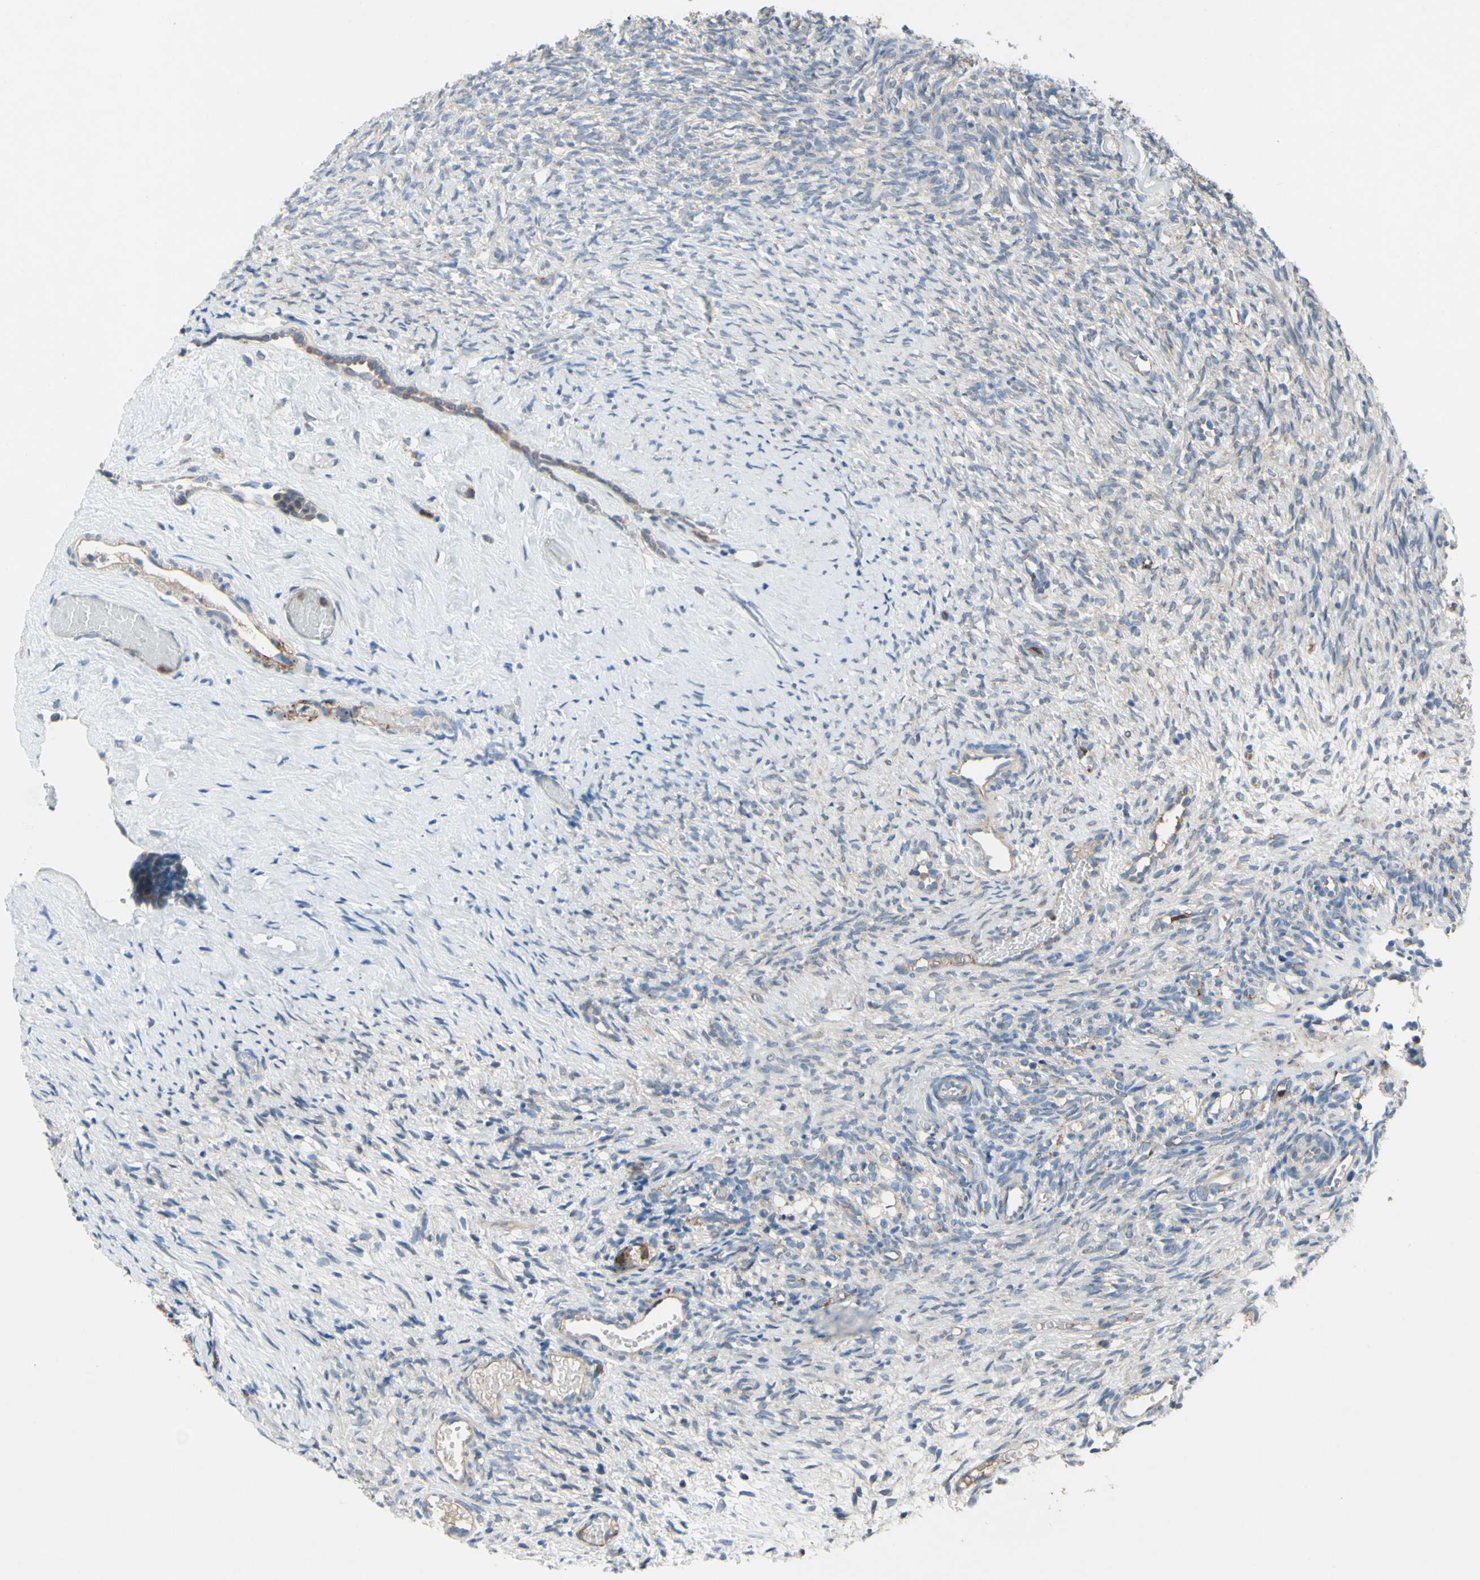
{"staining": {"intensity": "weak", "quantity": ">75%", "location": "cytoplasmic/membranous"}, "tissue": "ovary", "cell_type": "Follicle cells", "image_type": "normal", "snomed": [{"axis": "morphology", "description": "Normal tissue, NOS"}, {"axis": "topography", "description": "Ovary"}], "caption": "An IHC micrograph of benign tissue is shown. Protein staining in brown highlights weak cytoplasmic/membranous positivity in ovary within follicle cells.", "gene": "GRAMD2B", "patient": {"sex": "female", "age": 35}}